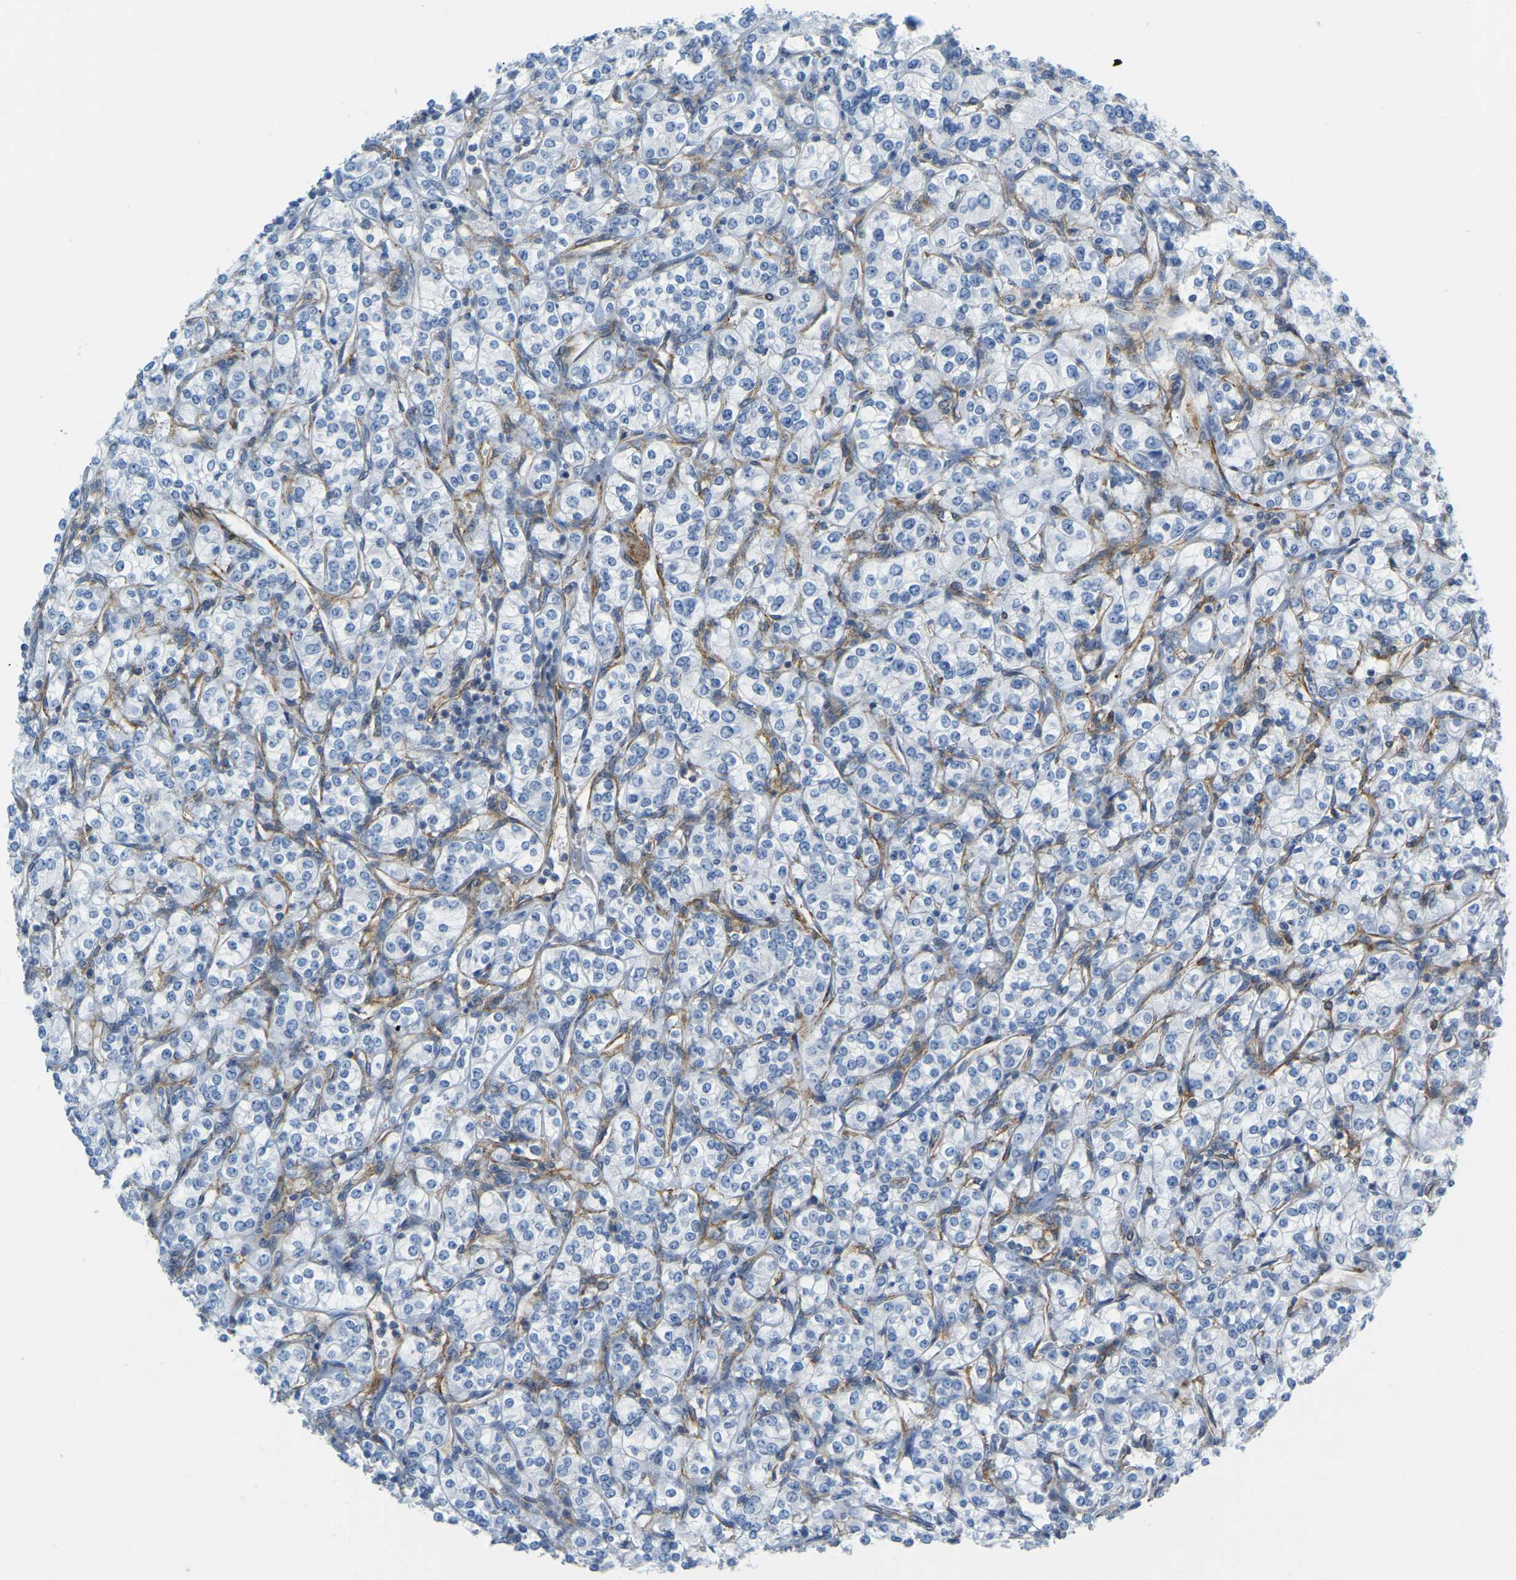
{"staining": {"intensity": "negative", "quantity": "none", "location": "none"}, "tissue": "renal cancer", "cell_type": "Tumor cells", "image_type": "cancer", "snomed": [{"axis": "morphology", "description": "Adenocarcinoma, NOS"}, {"axis": "topography", "description": "Kidney"}], "caption": "The histopathology image exhibits no significant positivity in tumor cells of adenocarcinoma (renal). (Stains: DAB immunohistochemistry with hematoxylin counter stain, Microscopy: brightfield microscopy at high magnification).", "gene": "MYL3", "patient": {"sex": "male", "age": 77}}